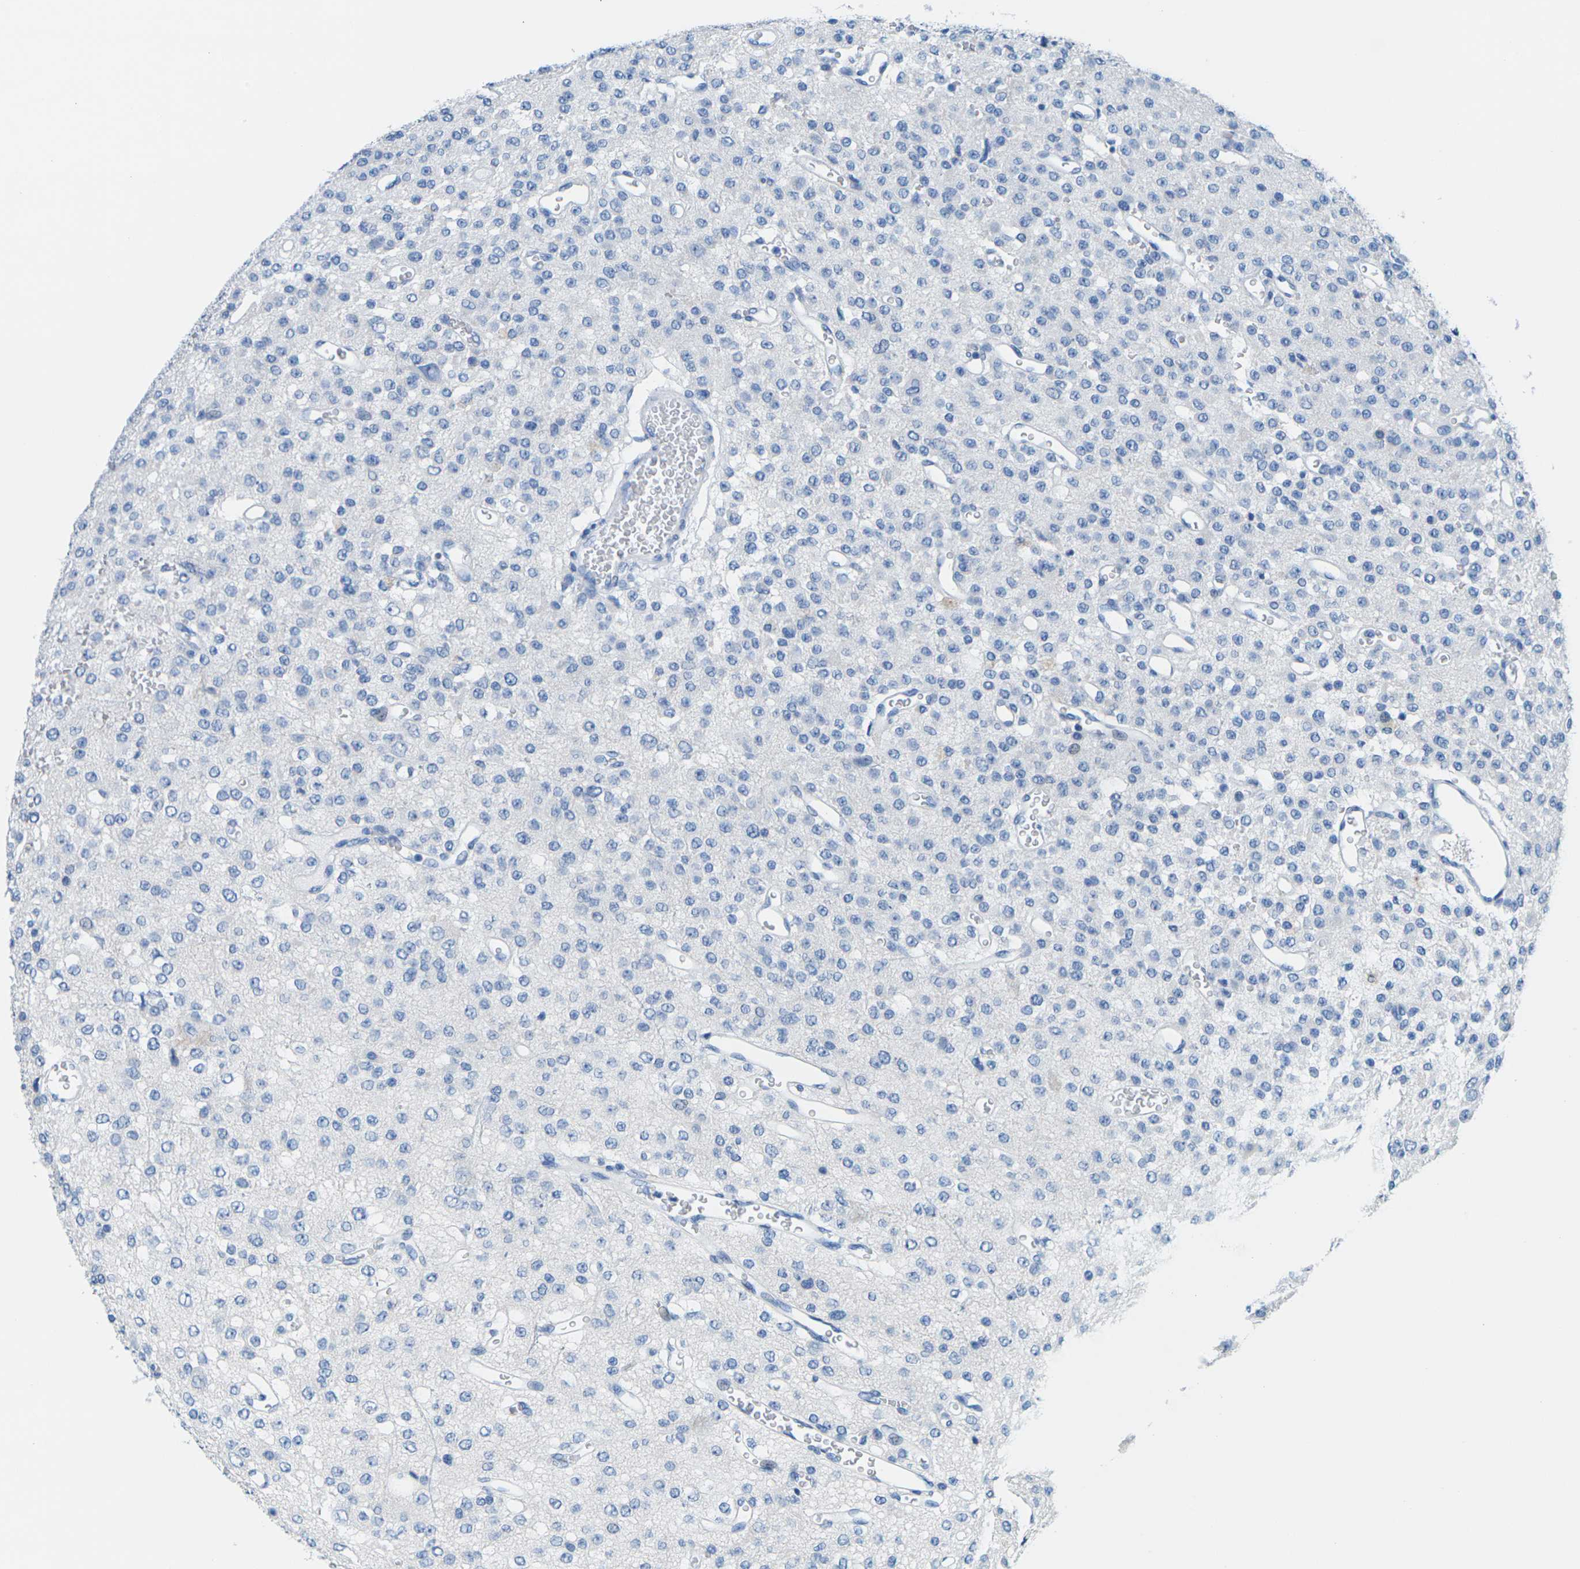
{"staining": {"intensity": "negative", "quantity": "none", "location": "none"}, "tissue": "glioma", "cell_type": "Tumor cells", "image_type": "cancer", "snomed": [{"axis": "morphology", "description": "Glioma, malignant, Low grade"}, {"axis": "topography", "description": "Brain"}], "caption": "The histopathology image shows no staining of tumor cells in malignant glioma (low-grade).", "gene": "SLC12A1", "patient": {"sex": "male", "age": 38}}